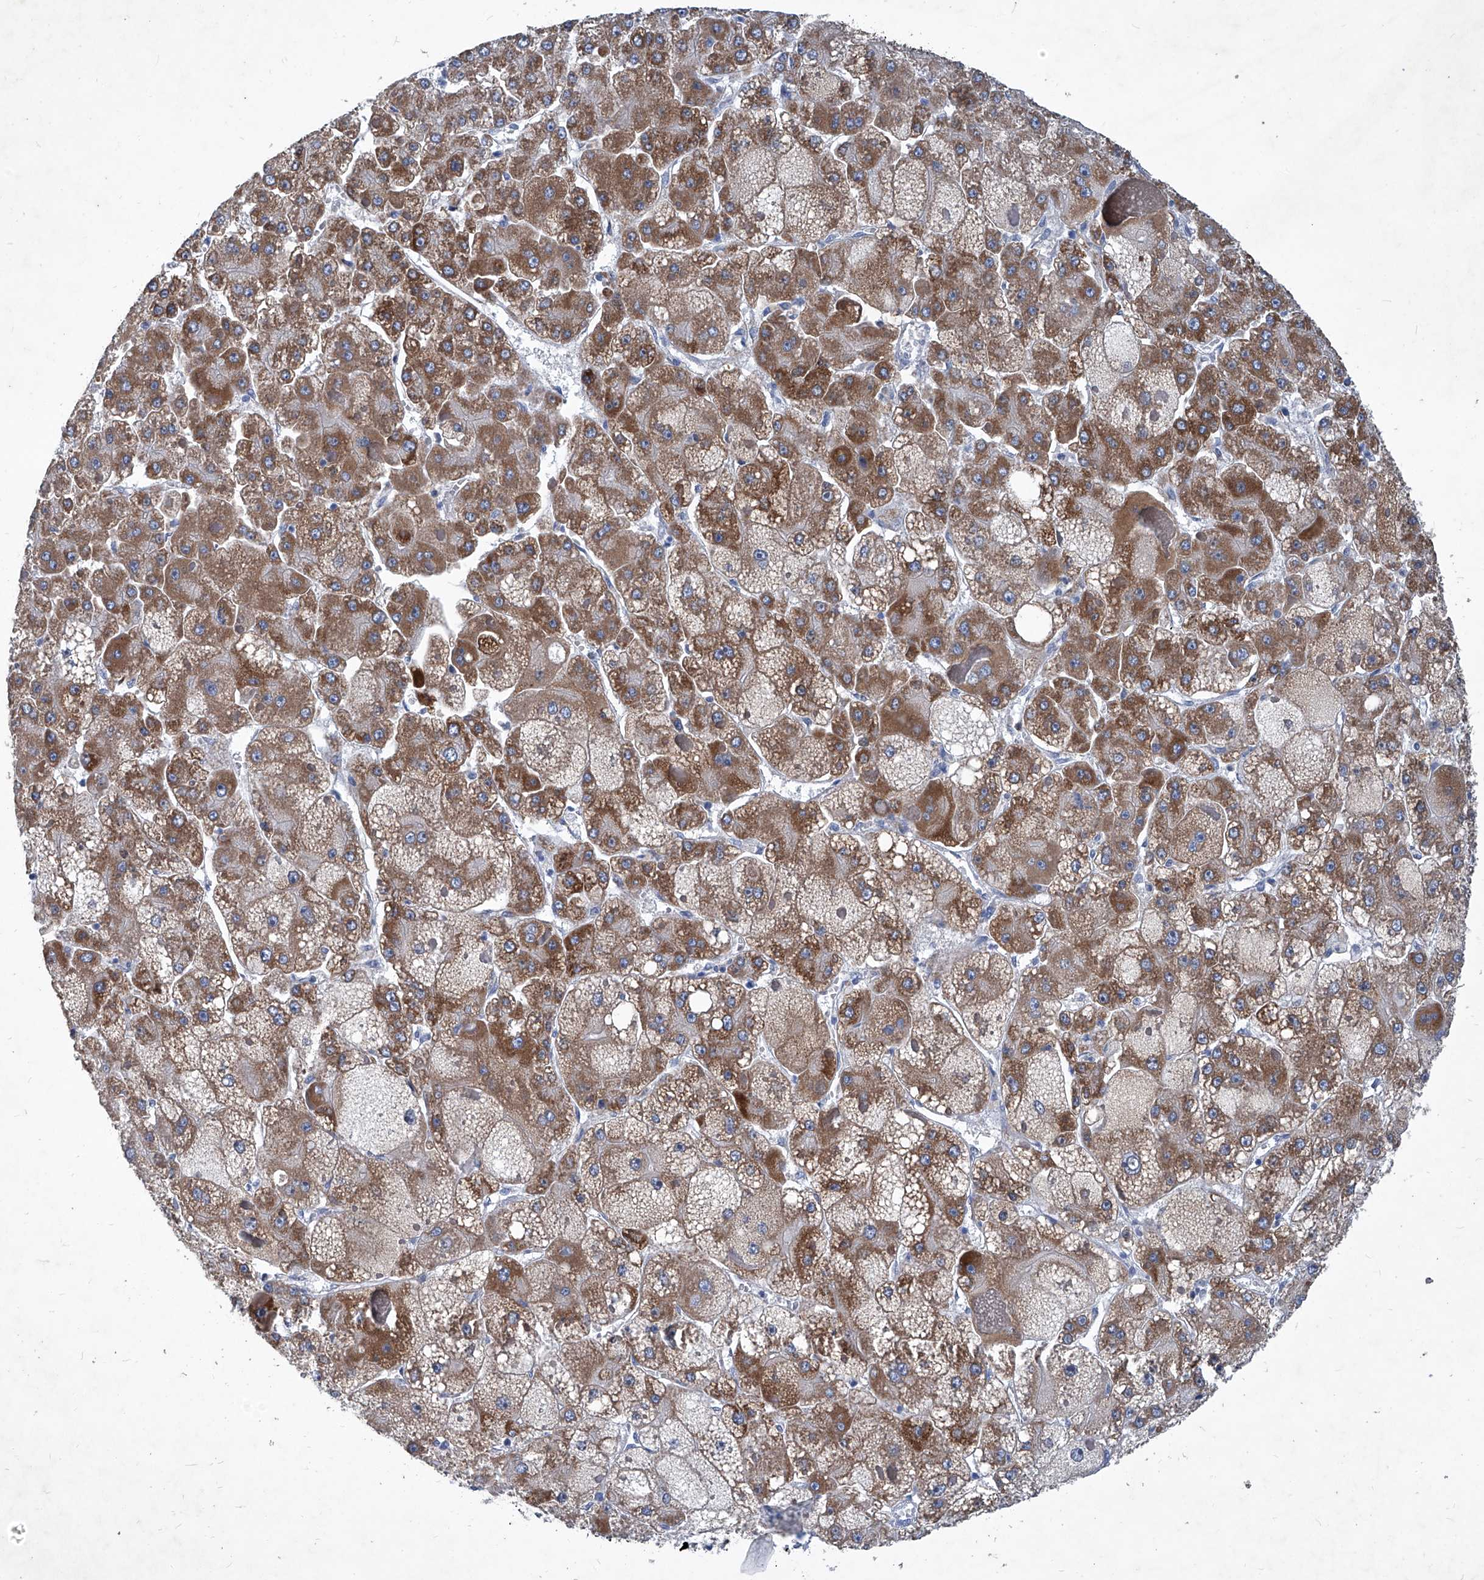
{"staining": {"intensity": "moderate", "quantity": ">75%", "location": "cytoplasmic/membranous"}, "tissue": "liver cancer", "cell_type": "Tumor cells", "image_type": "cancer", "snomed": [{"axis": "morphology", "description": "Carcinoma, Hepatocellular, NOS"}, {"axis": "topography", "description": "Liver"}], "caption": "Brown immunohistochemical staining in human liver hepatocellular carcinoma exhibits moderate cytoplasmic/membranous expression in about >75% of tumor cells.", "gene": "MTARC1", "patient": {"sex": "female", "age": 73}}